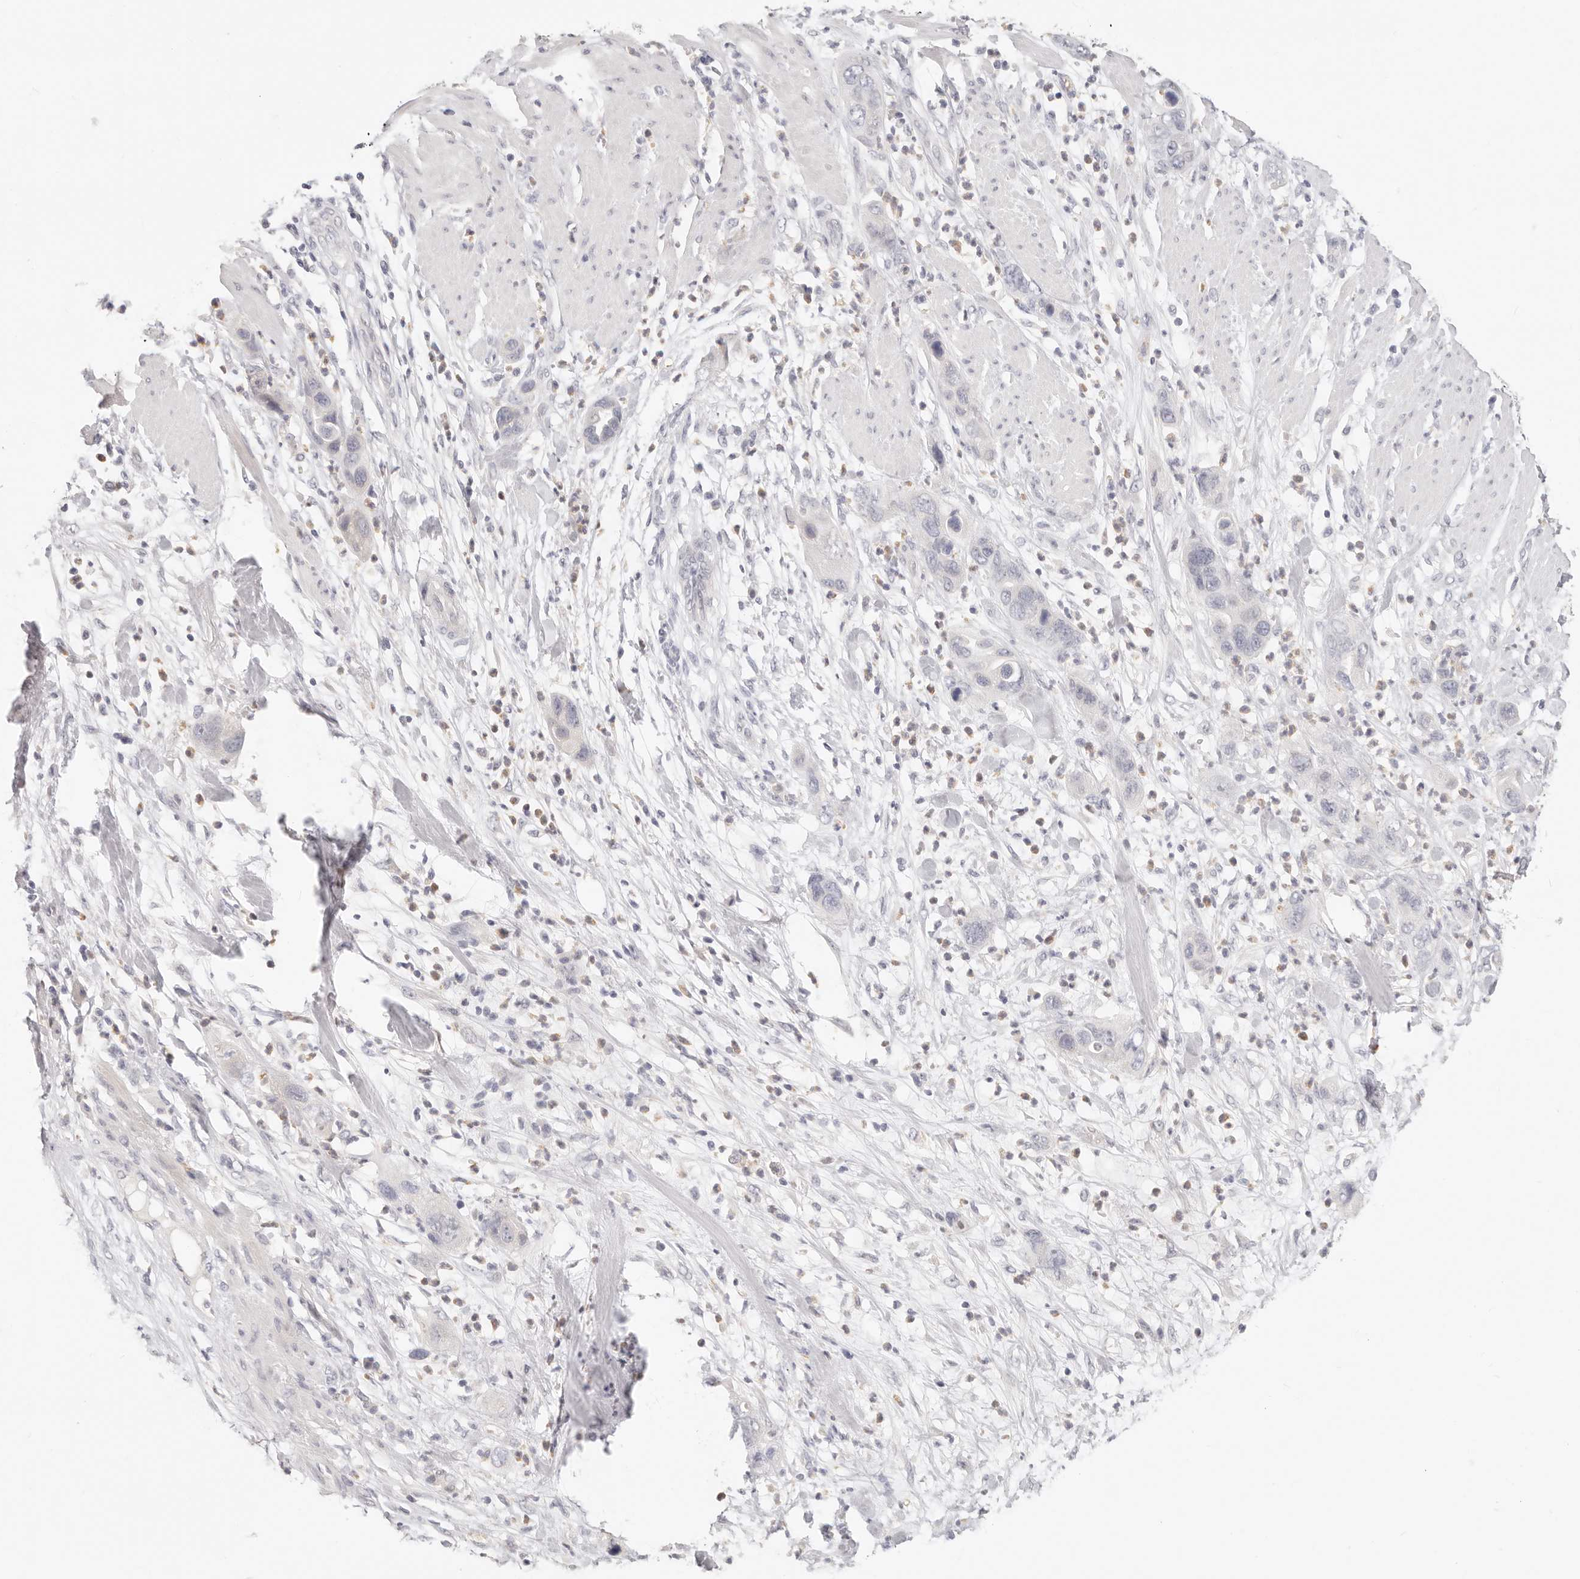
{"staining": {"intensity": "negative", "quantity": "none", "location": "none"}, "tissue": "pancreatic cancer", "cell_type": "Tumor cells", "image_type": "cancer", "snomed": [{"axis": "morphology", "description": "Adenocarcinoma, NOS"}, {"axis": "topography", "description": "Pancreas"}], "caption": "Tumor cells are negative for brown protein staining in pancreatic cancer. (Brightfield microscopy of DAB immunohistochemistry (IHC) at high magnification).", "gene": "ASCL1", "patient": {"sex": "female", "age": 71}}